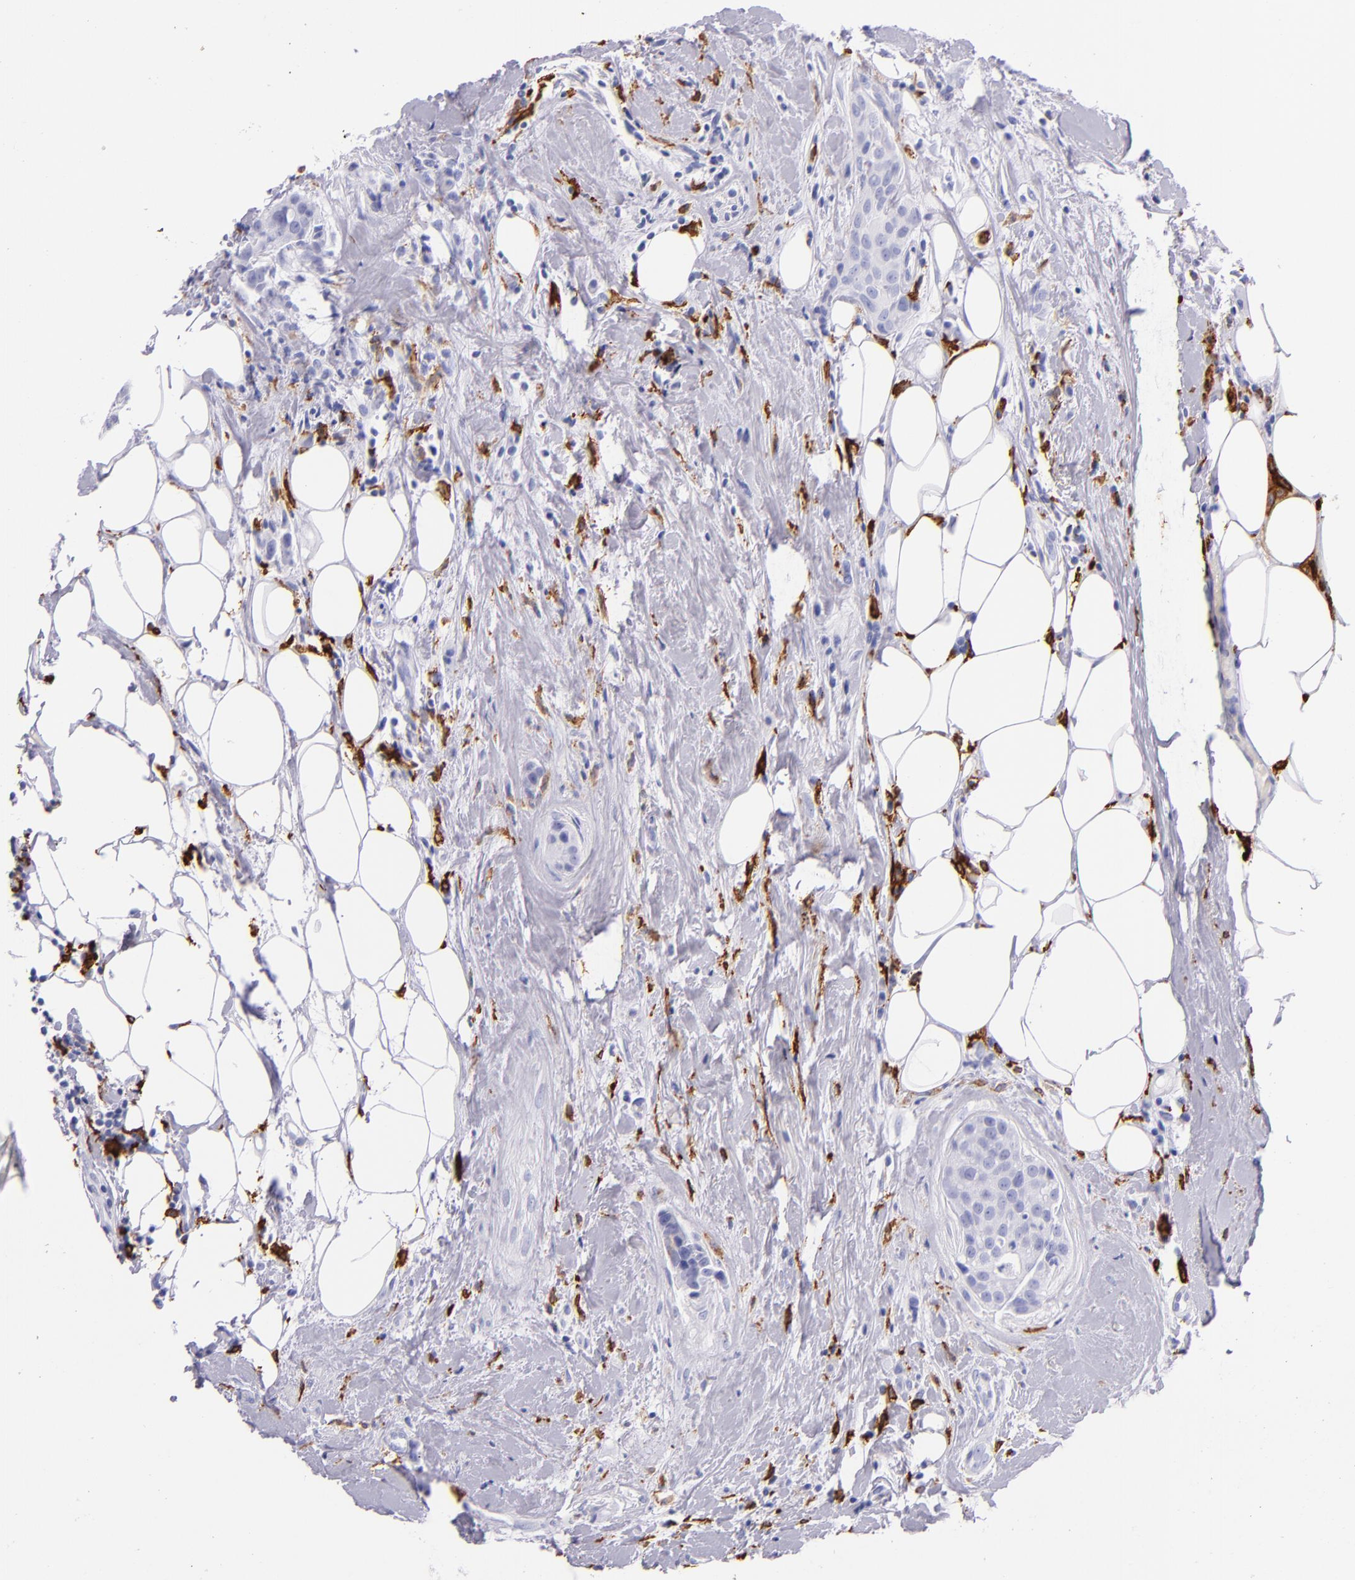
{"staining": {"intensity": "negative", "quantity": "none", "location": "none"}, "tissue": "breast cancer", "cell_type": "Tumor cells", "image_type": "cancer", "snomed": [{"axis": "morphology", "description": "Duct carcinoma"}, {"axis": "topography", "description": "Breast"}], "caption": "Tumor cells show no significant expression in breast cancer.", "gene": "CD163", "patient": {"sex": "female", "age": 45}}